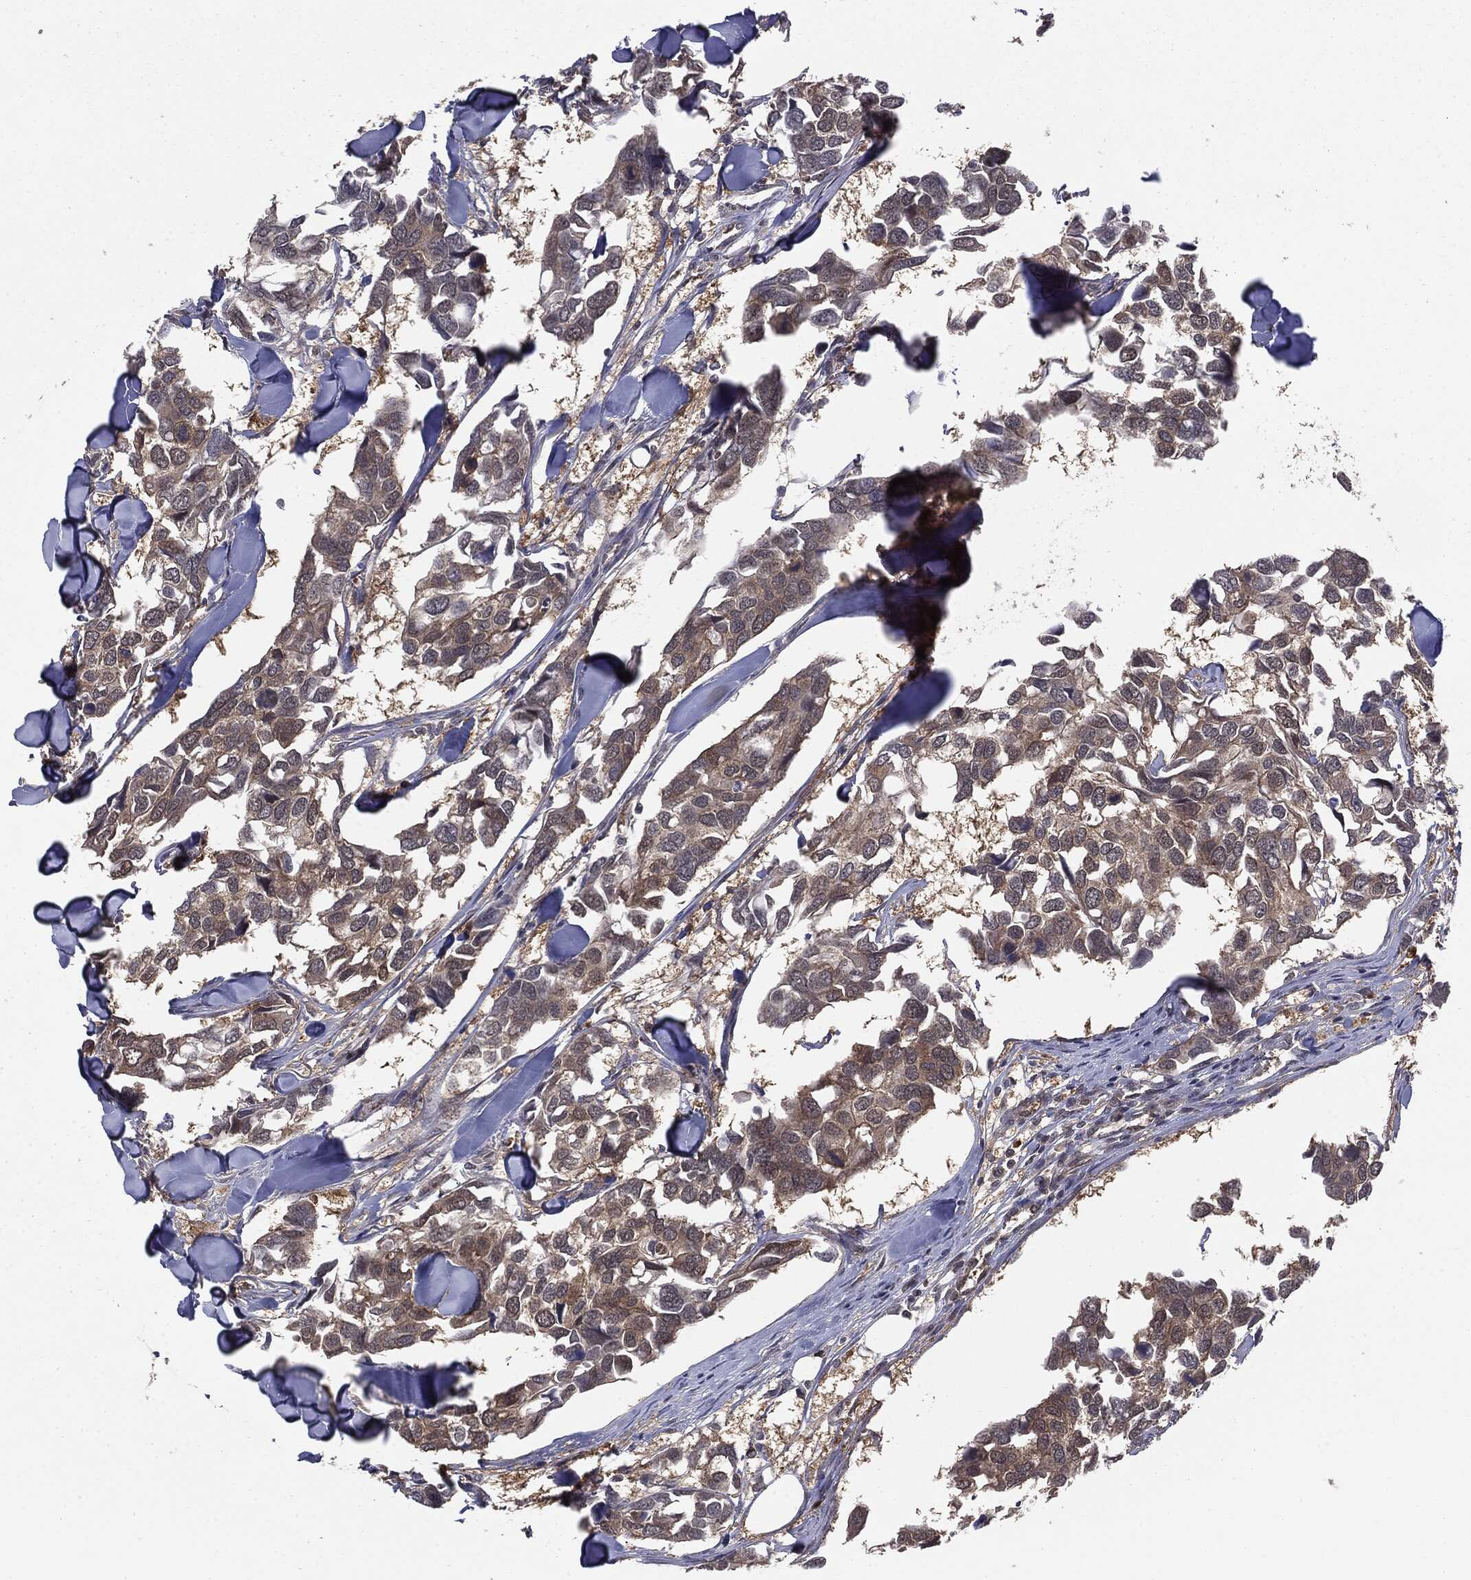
{"staining": {"intensity": "negative", "quantity": "none", "location": "none"}, "tissue": "breast cancer", "cell_type": "Tumor cells", "image_type": "cancer", "snomed": [{"axis": "morphology", "description": "Duct carcinoma"}, {"axis": "topography", "description": "Breast"}], "caption": "Breast cancer (intraductal carcinoma) was stained to show a protein in brown. There is no significant staining in tumor cells.", "gene": "KRT7", "patient": {"sex": "female", "age": 83}}